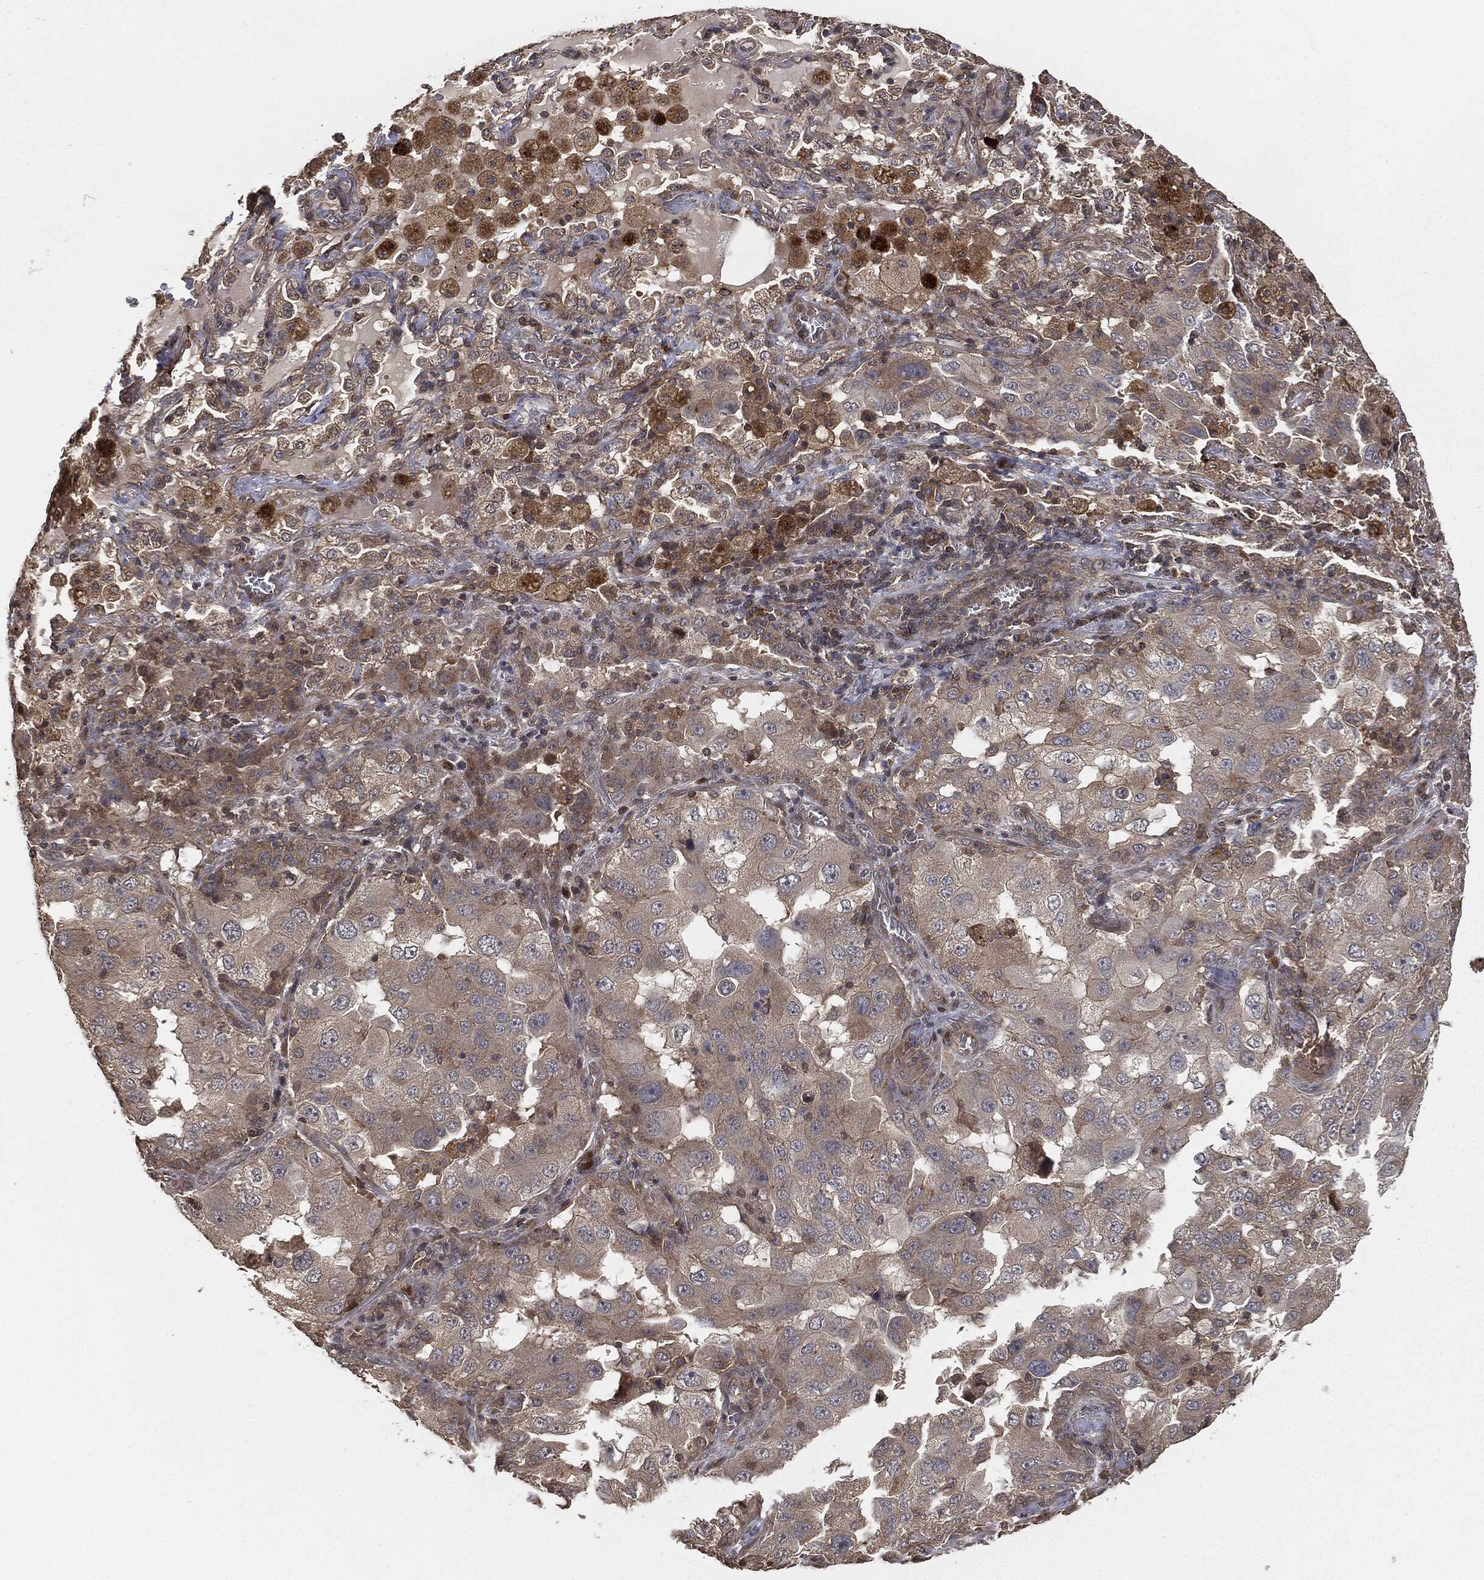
{"staining": {"intensity": "weak", "quantity": "<25%", "location": "cytoplasmic/membranous"}, "tissue": "lung cancer", "cell_type": "Tumor cells", "image_type": "cancer", "snomed": [{"axis": "morphology", "description": "Adenocarcinoma, NOS"}, {"axis": "topography", "description": "Lung"}], "caption": "Immunohistochemistry photomicrograph of human lung cancer (adenocarcinoma) stained for a protein (brown), which displays no staining in tumor cells.", "gene": "ERBIN", "patient": {"sex": "female", "age": 61}}